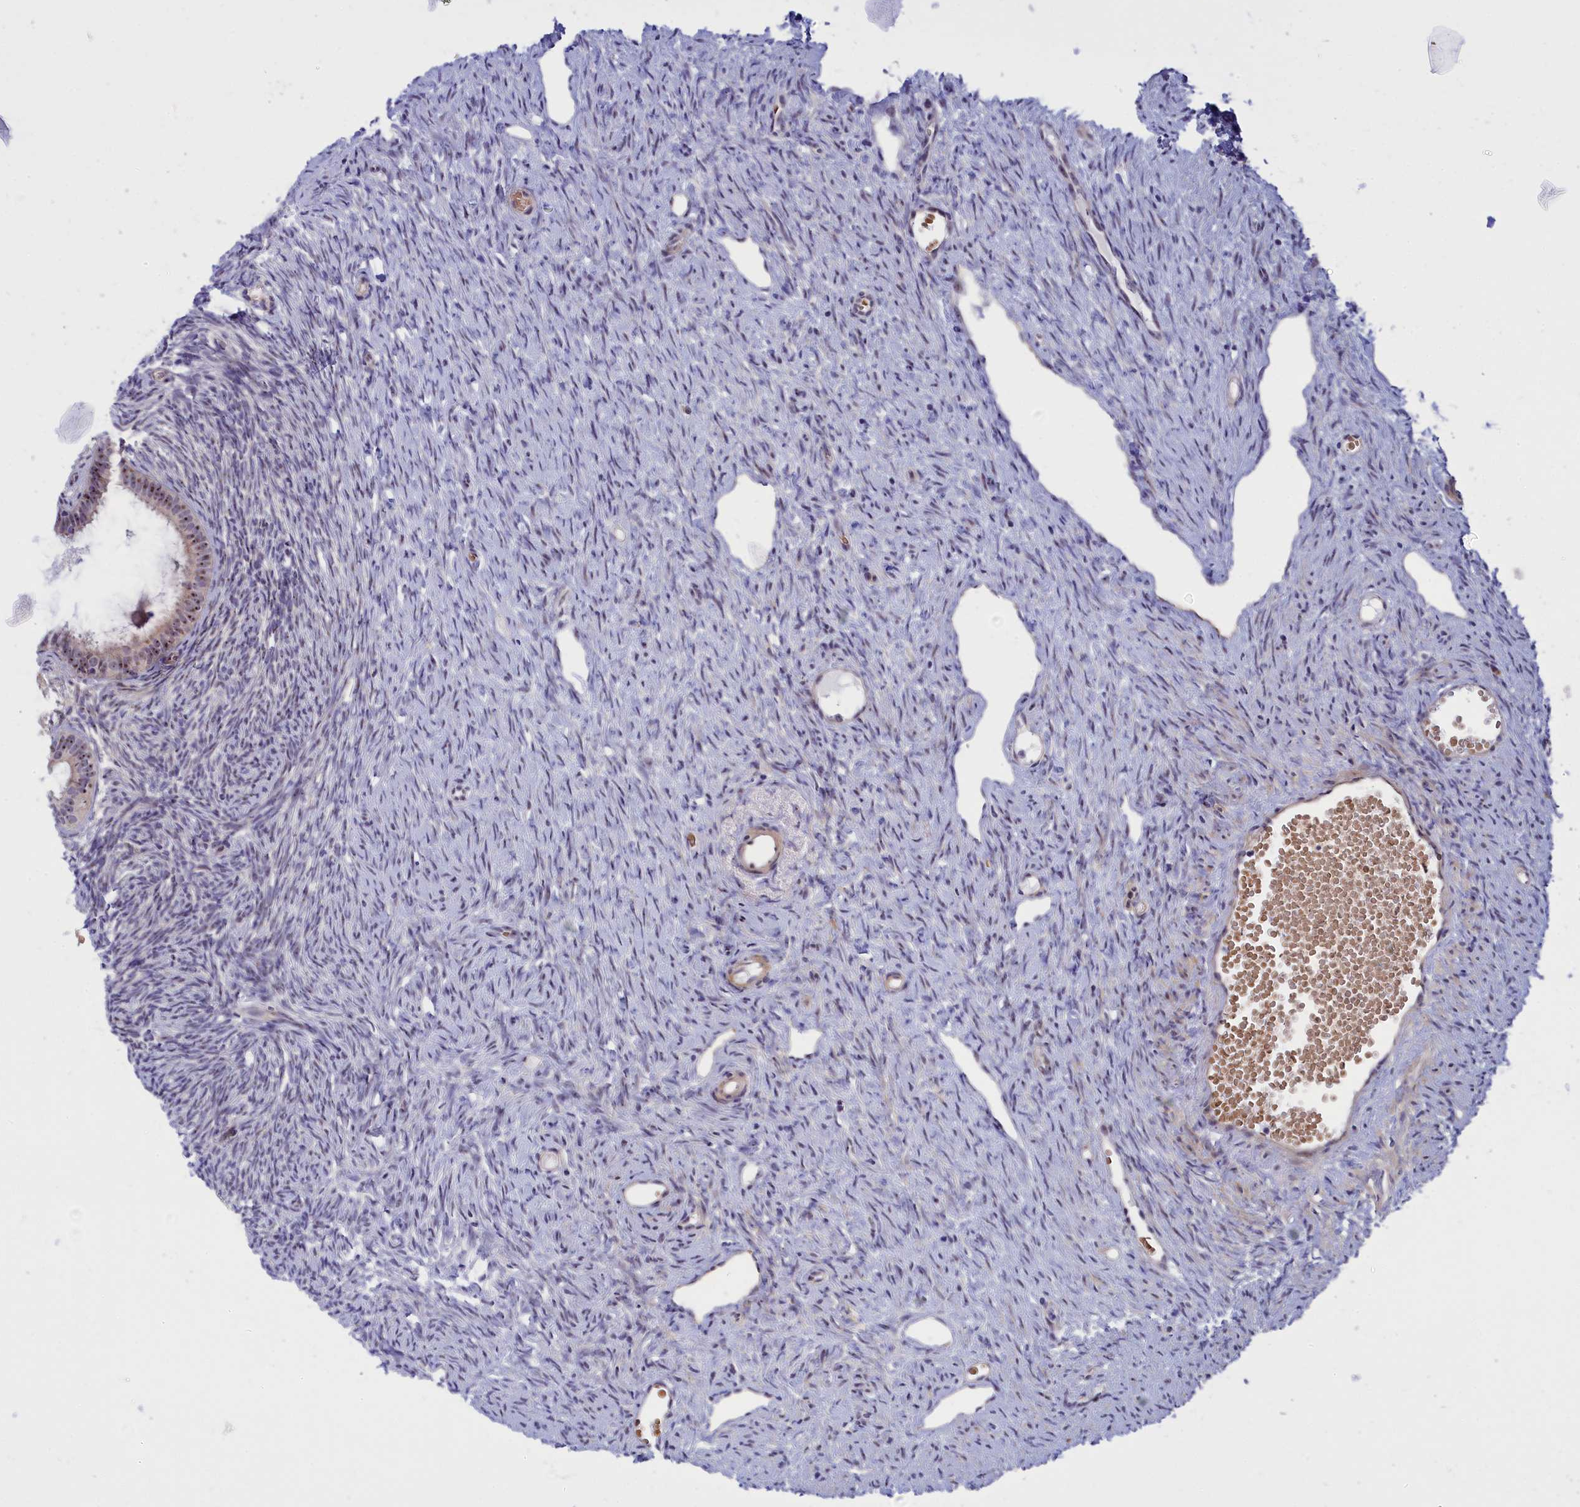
{"staining": {"intensity": "weak", "quantity": "<25%", "location": "nuclear"}, "tissue": "ovary", "cell_type": "Ovarian stroma cells", "image_type": "normal", "snomed": [{"axis": "morphology", "description": "Normal tissue, NOS"}, {"axis": "topography", "description": "Ovary"}], "caption": "The image displays no staining of ovarian stroma cells in unremarkable ovary.", "gene": "DBNDD1", "patient": {"sex": "female", "age": 51}}